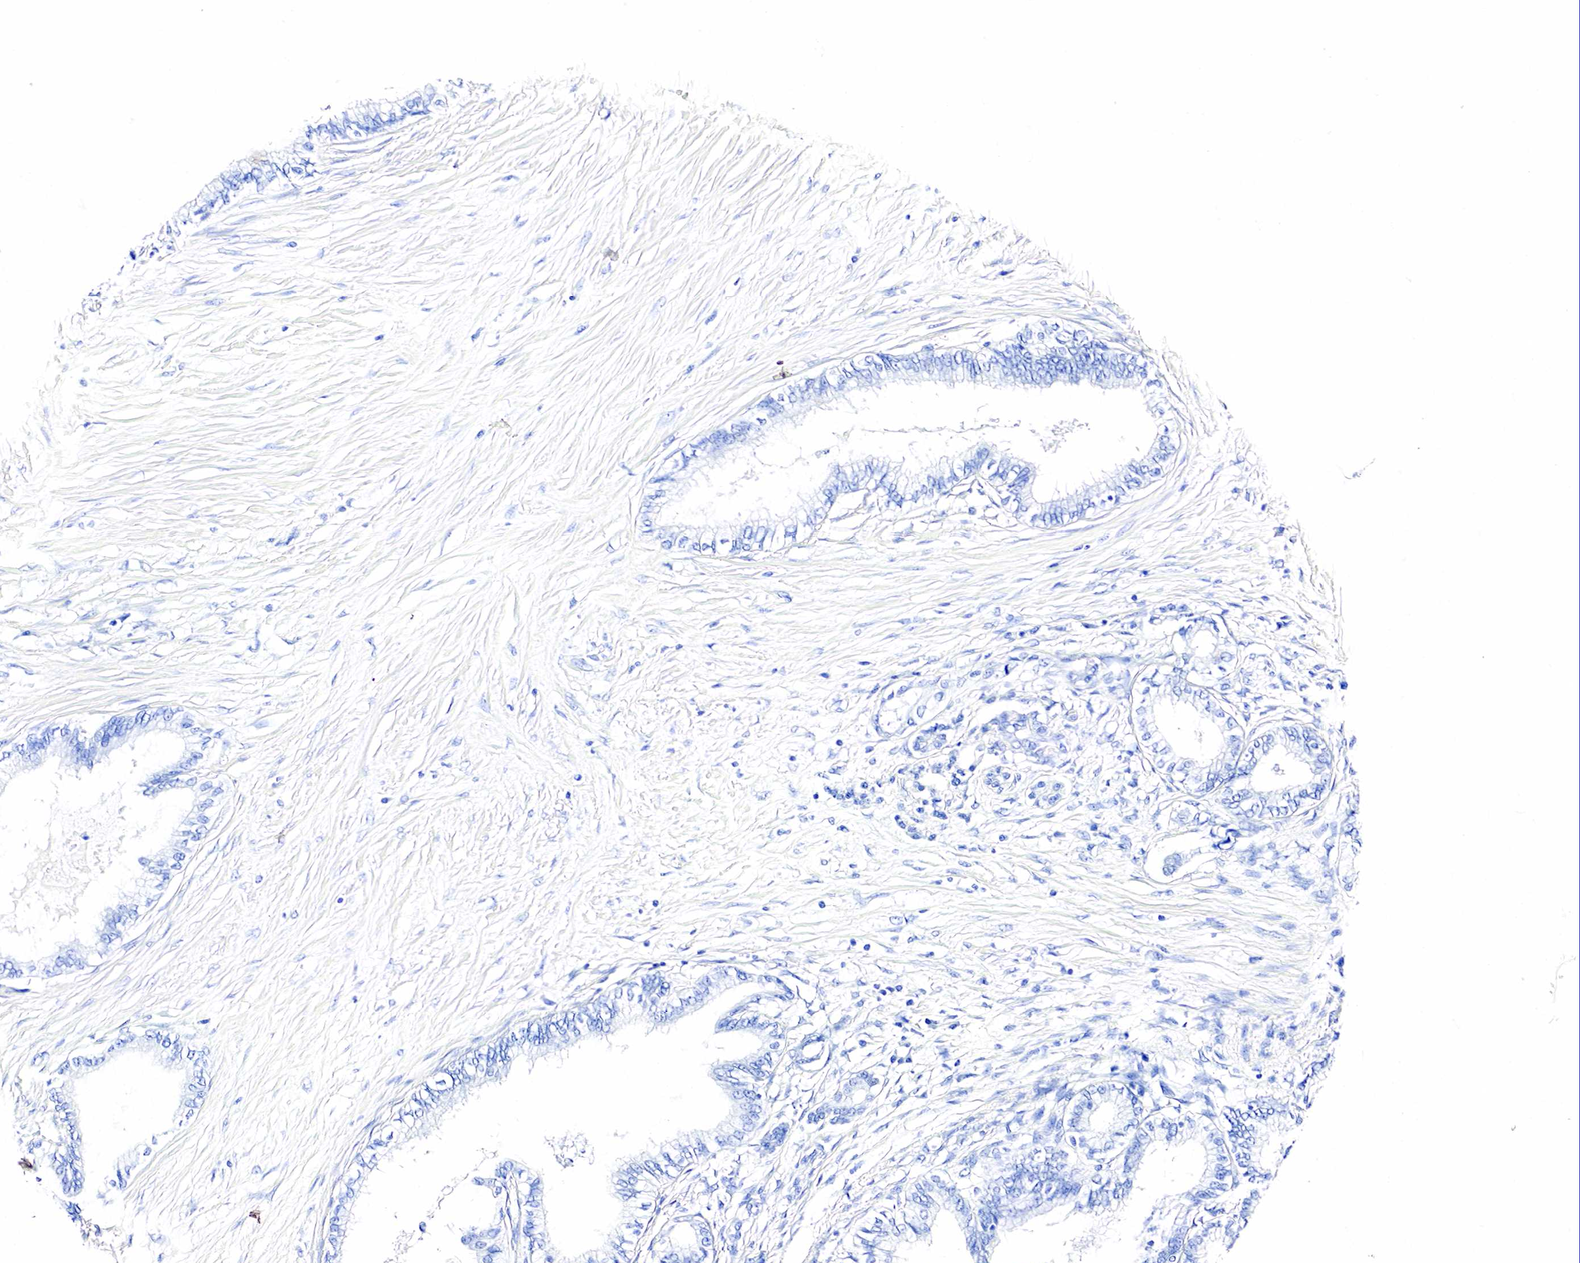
{"staining": {"intensity": "negative", "quantity": "none", "location": "none"}, "tissue": "pancreatic cancer", "cell_type": "Tumor cells", "image_type": "cancer", "snomed": [{"axis": "morphology", "description": "Adenocarcinoma, NOS"}, {"axis": "topography", "description": "Pancreas"}], "caption": "Tumor cells show no significant staining in pancreatic cancer.", "gene": "ACP3", "patient": {"sex": "female", "age": 64}}